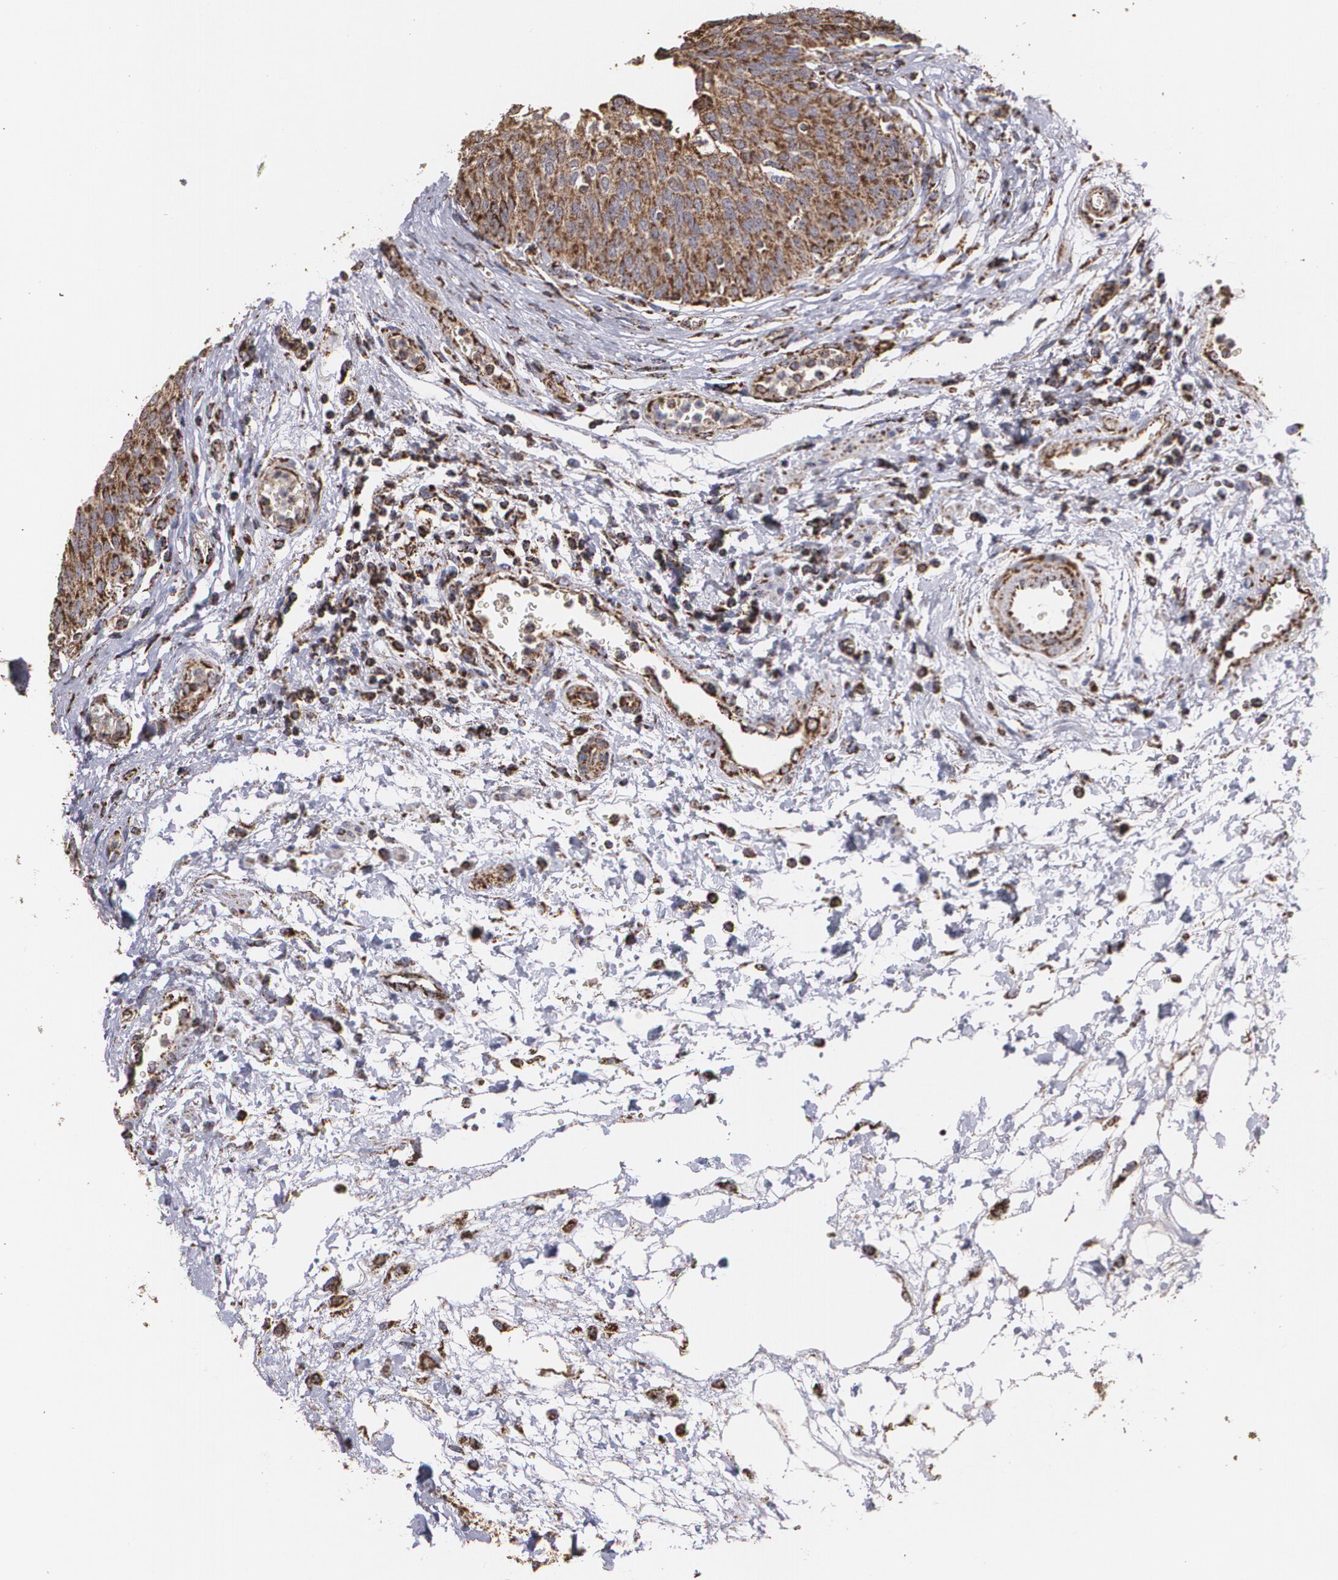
{"staining": {"intensity": "moderate", "quantity": ">75%", "location": "cytoplasmic/membranous"}, "tissue": "urinary bladder", "cell_type": "Urothelial cells", "image_type": "normal", "snomed": [{"axis": "morphology", "description": "Normal tissue, NOS"}, {"axis": "topography", "description": "Smooth muscle"}, {"axis": "topography", "description": "Urinary bladder"}], "caption": "Urinary bladder stained for a protein (brown) exhibits moderate cytoplasmic/membranous positive positivity in approximately >75% of urothelial cells.", "gene": "HSPD1", "patient": {"sex": "male", "age": 35}}